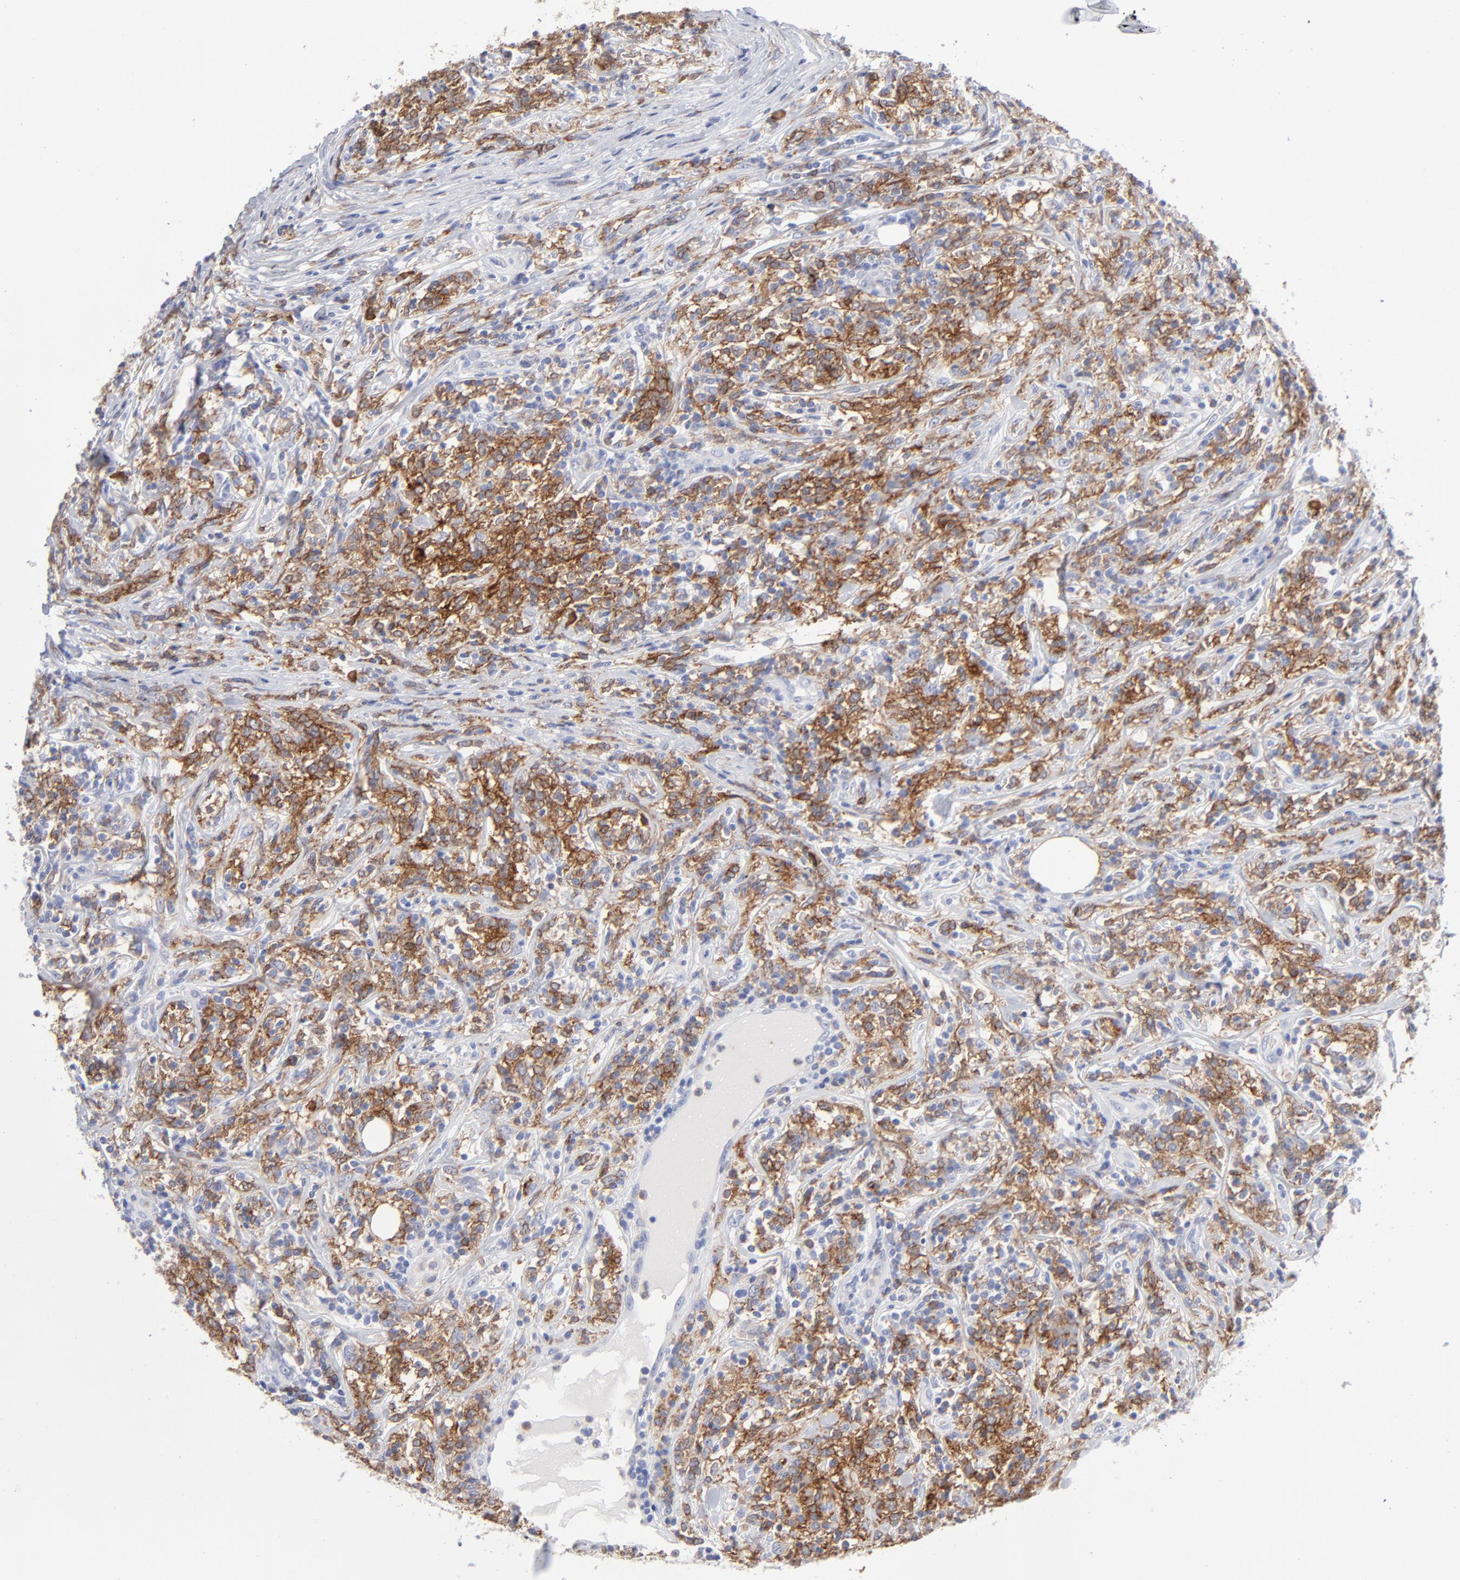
{"staining": {"intensity": "strong", "quantity": "25%-75%", "location": "cytoplasmic/membranous"}, "tissue": "lymphoma", "cell_type": "Tumor cells", "image_type": "cancer", "snomed": [{"axis": "morphology", "description": "Malignant lymphoma, non-Hodgkin's type, High grade"}, {"axis": "topography", "description": "Lymph node"}], "caption": "Malignant lymphoma, non-Hodgkin's type (high-grade) tissue displays strong cytoplasmic/membranous expression in approximately 25%-75% of tumor cells, visualized by immunohistochemistry. (DAB (3,3'-diaminobenzidine) = brown stain, brightfield microscopy at high magnification).", "gene": "LAT2", "patient": {"sex": "female", "age": 84}}